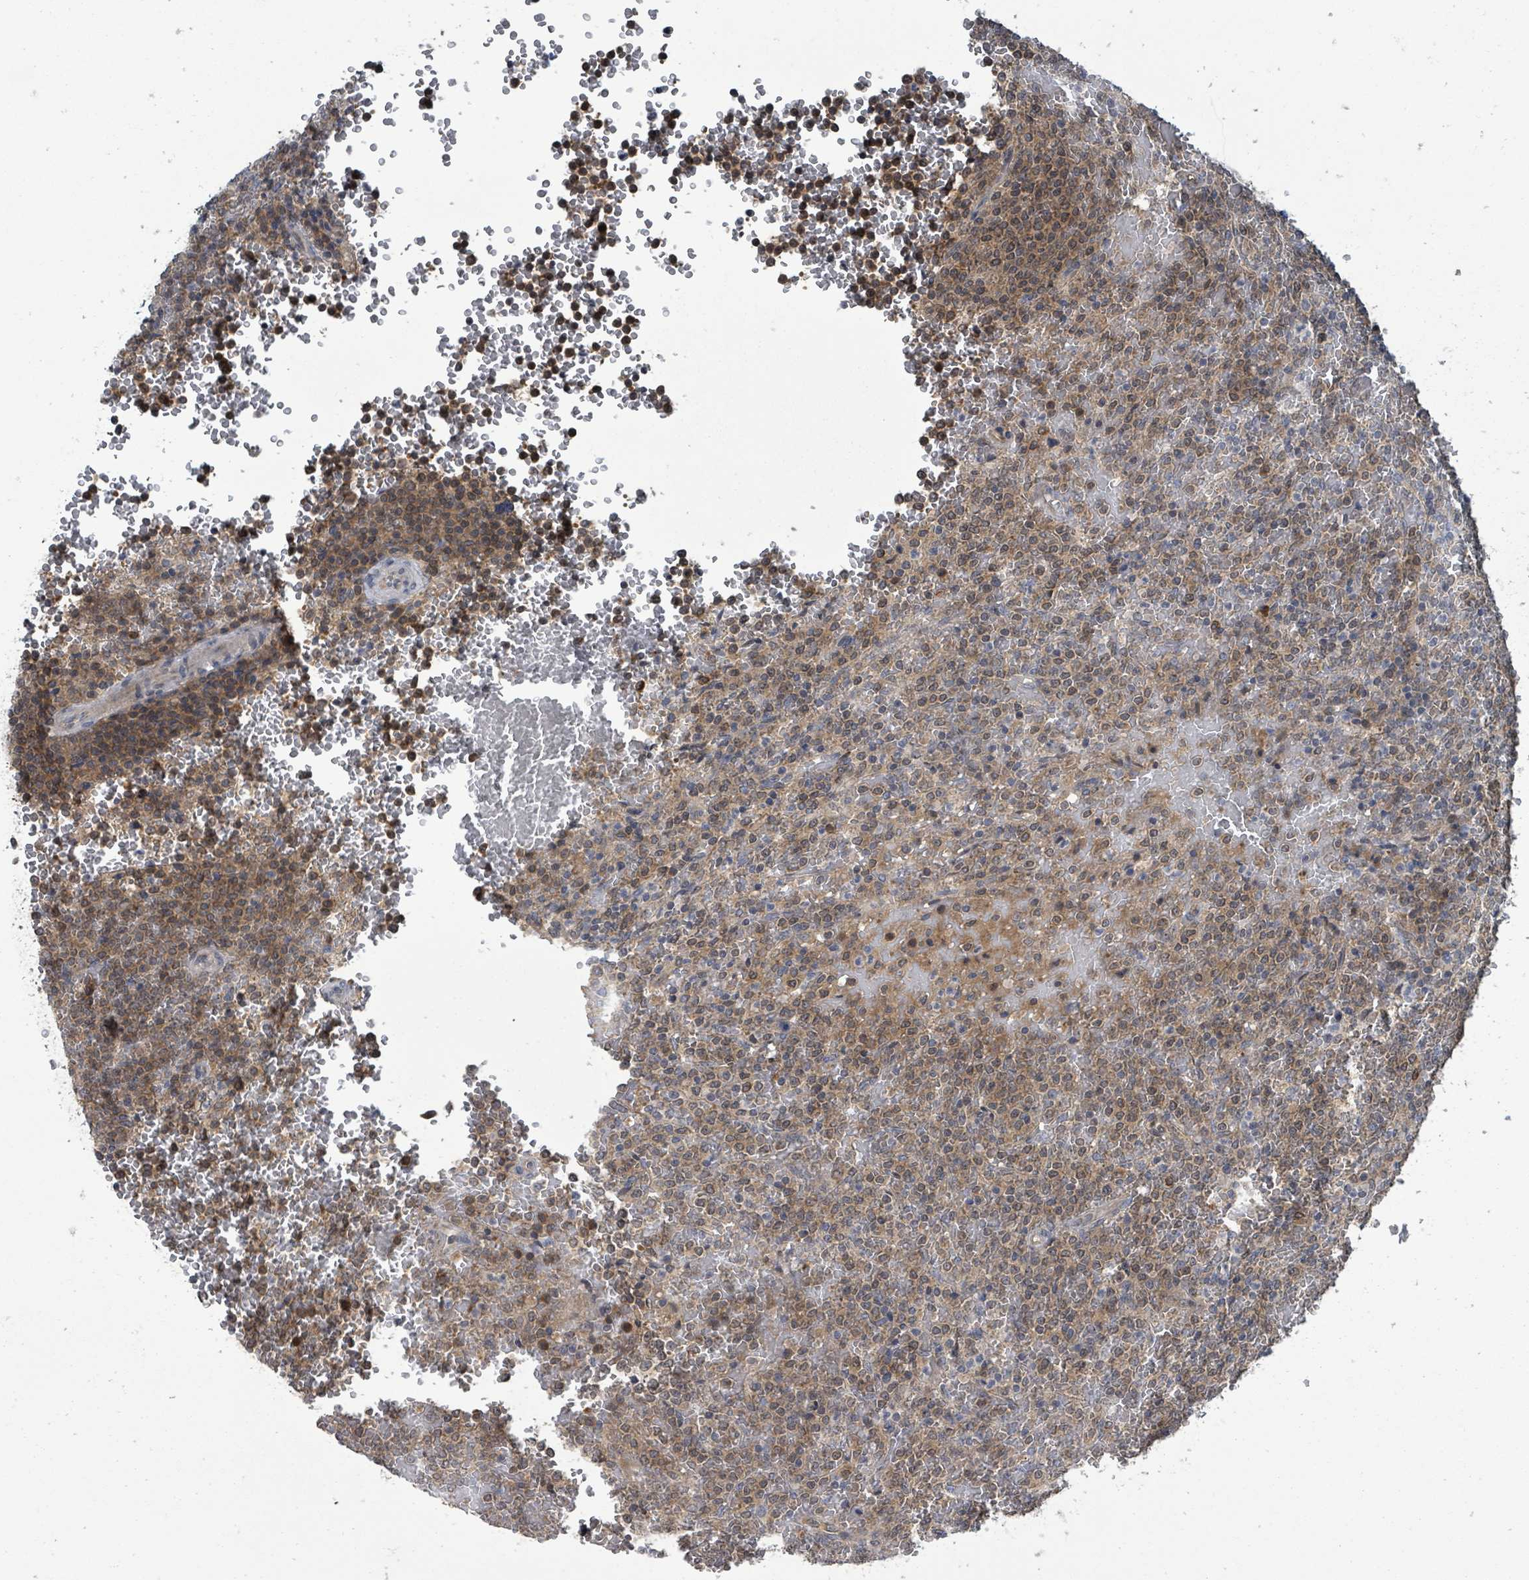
{"staining": {"intensity": "moderate", "quantity": ">75%", "location": "cytoplasmic/membranous"}, "tissue": "lymphoma", "cell_type": "Tumor cells", "image_type": "cancer", "snomed": [{"axis": "morphology", "description": "Malignant lymphoma, non-Hodgkin's type, Low grade"}, {"axis": "topography", "description": "Spleen"}], "caption": "A brown stain labels moderate cytoplasmic/membranous staining of a protein in human low-grade malignant lymphoma, non-Hodgkin's type tumor cells.", "gene": "CCDC121", "patient": {"sex": "male", "age": 60}}